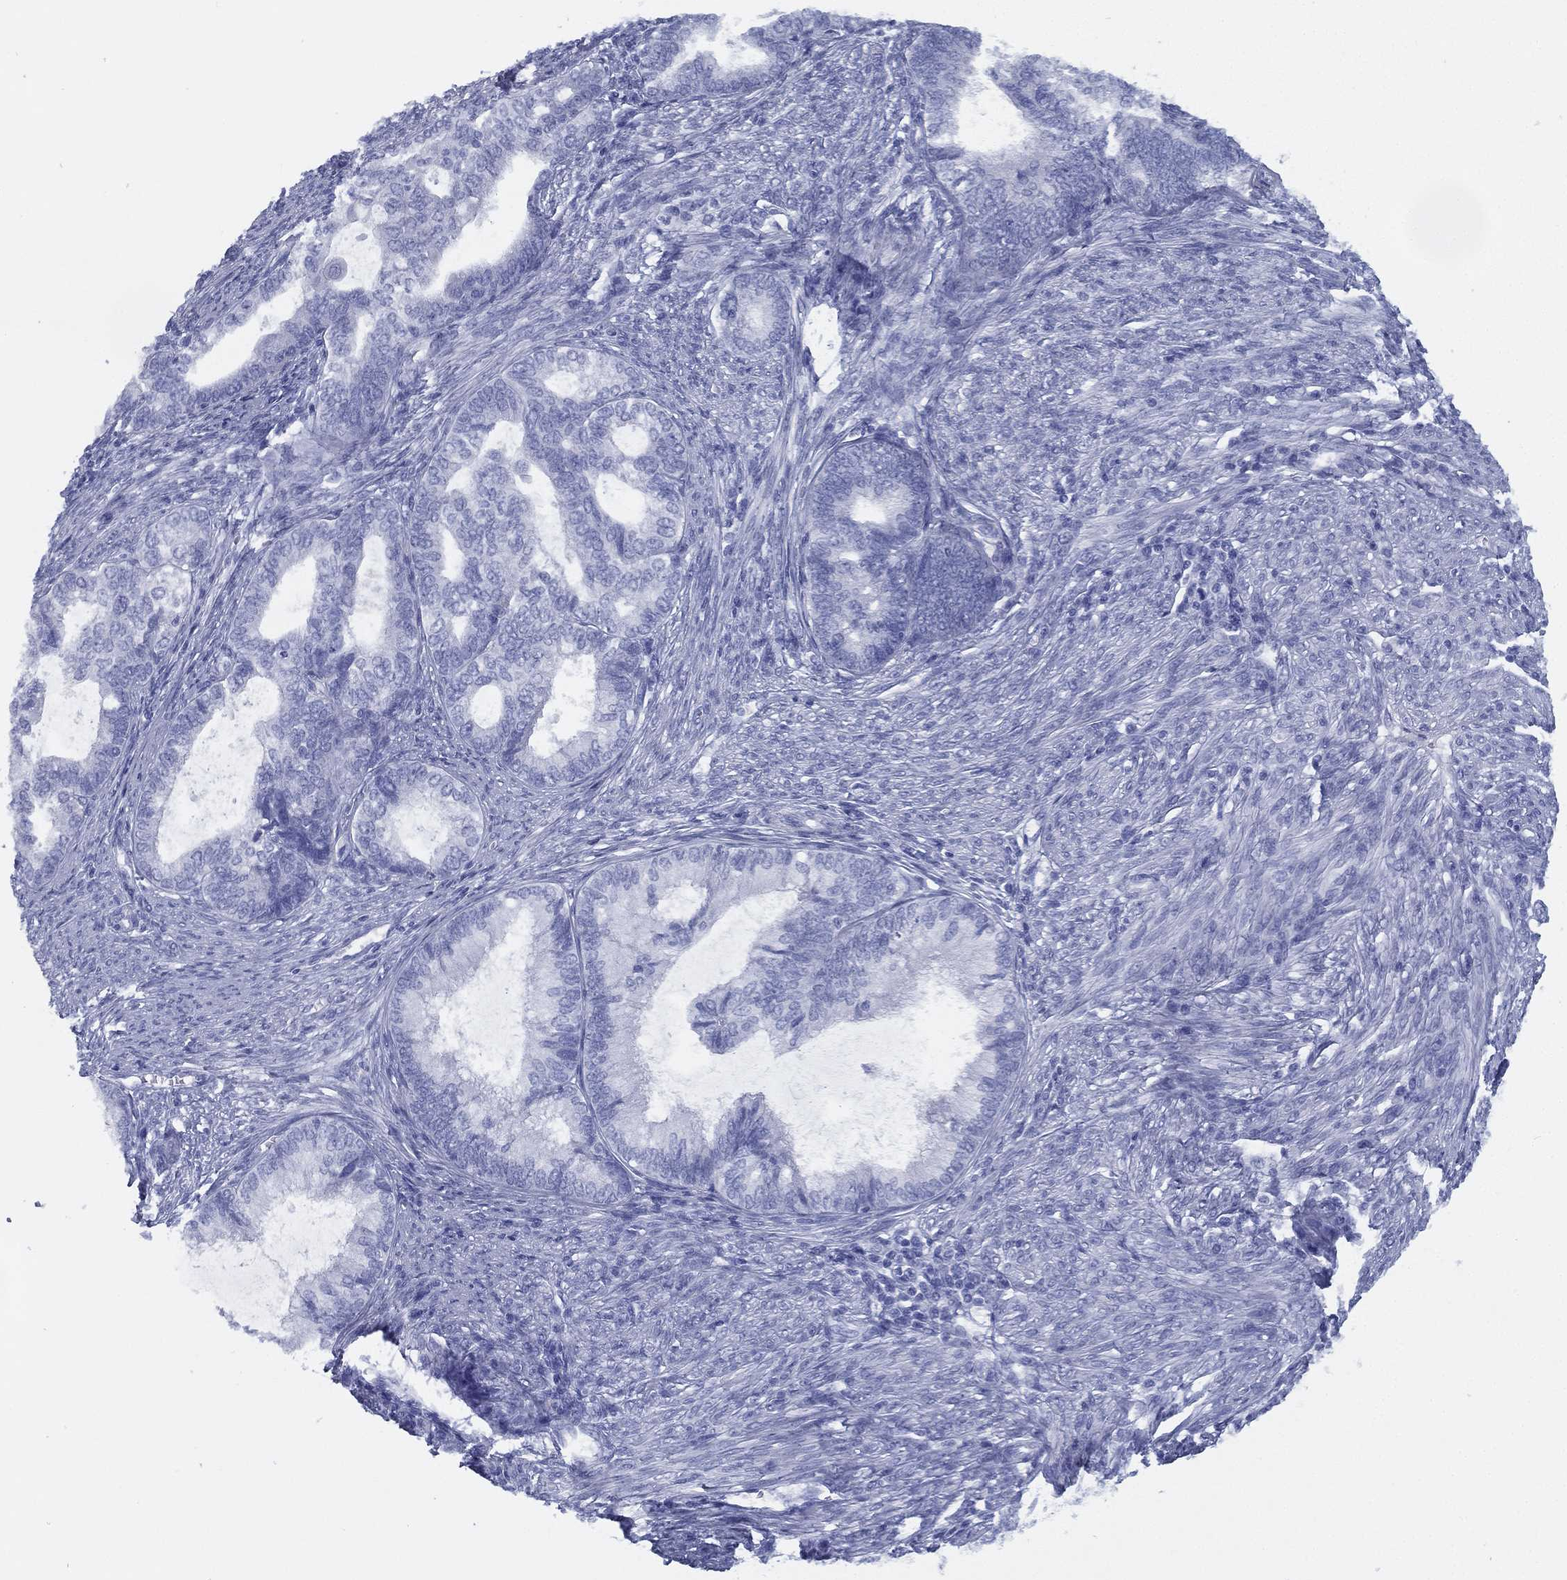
{"staining": {"intensity": "negative", "quantity": "none", "location": "none"}, "tissue": "endometrial cancer", "cell_type": "Tumor cells", "image_type": "cancer", "snomed": [{"axis": "morphology", "description": "Adenocarcinoma, NOS"}, {"axis": "topography", "description": "Endometrium"}], "caption": "There is no significant positivity in tumor cells of endometrial adenocarcinoma. Brightfield microscopy of immunohistochemistry stained with DAB (3,3'-diaminobenzidine) (brown) and hematoxylin (blue), captured at high magnification.", "gene": "TMEM252", "patient": {"sex": "female", "age": 86}}